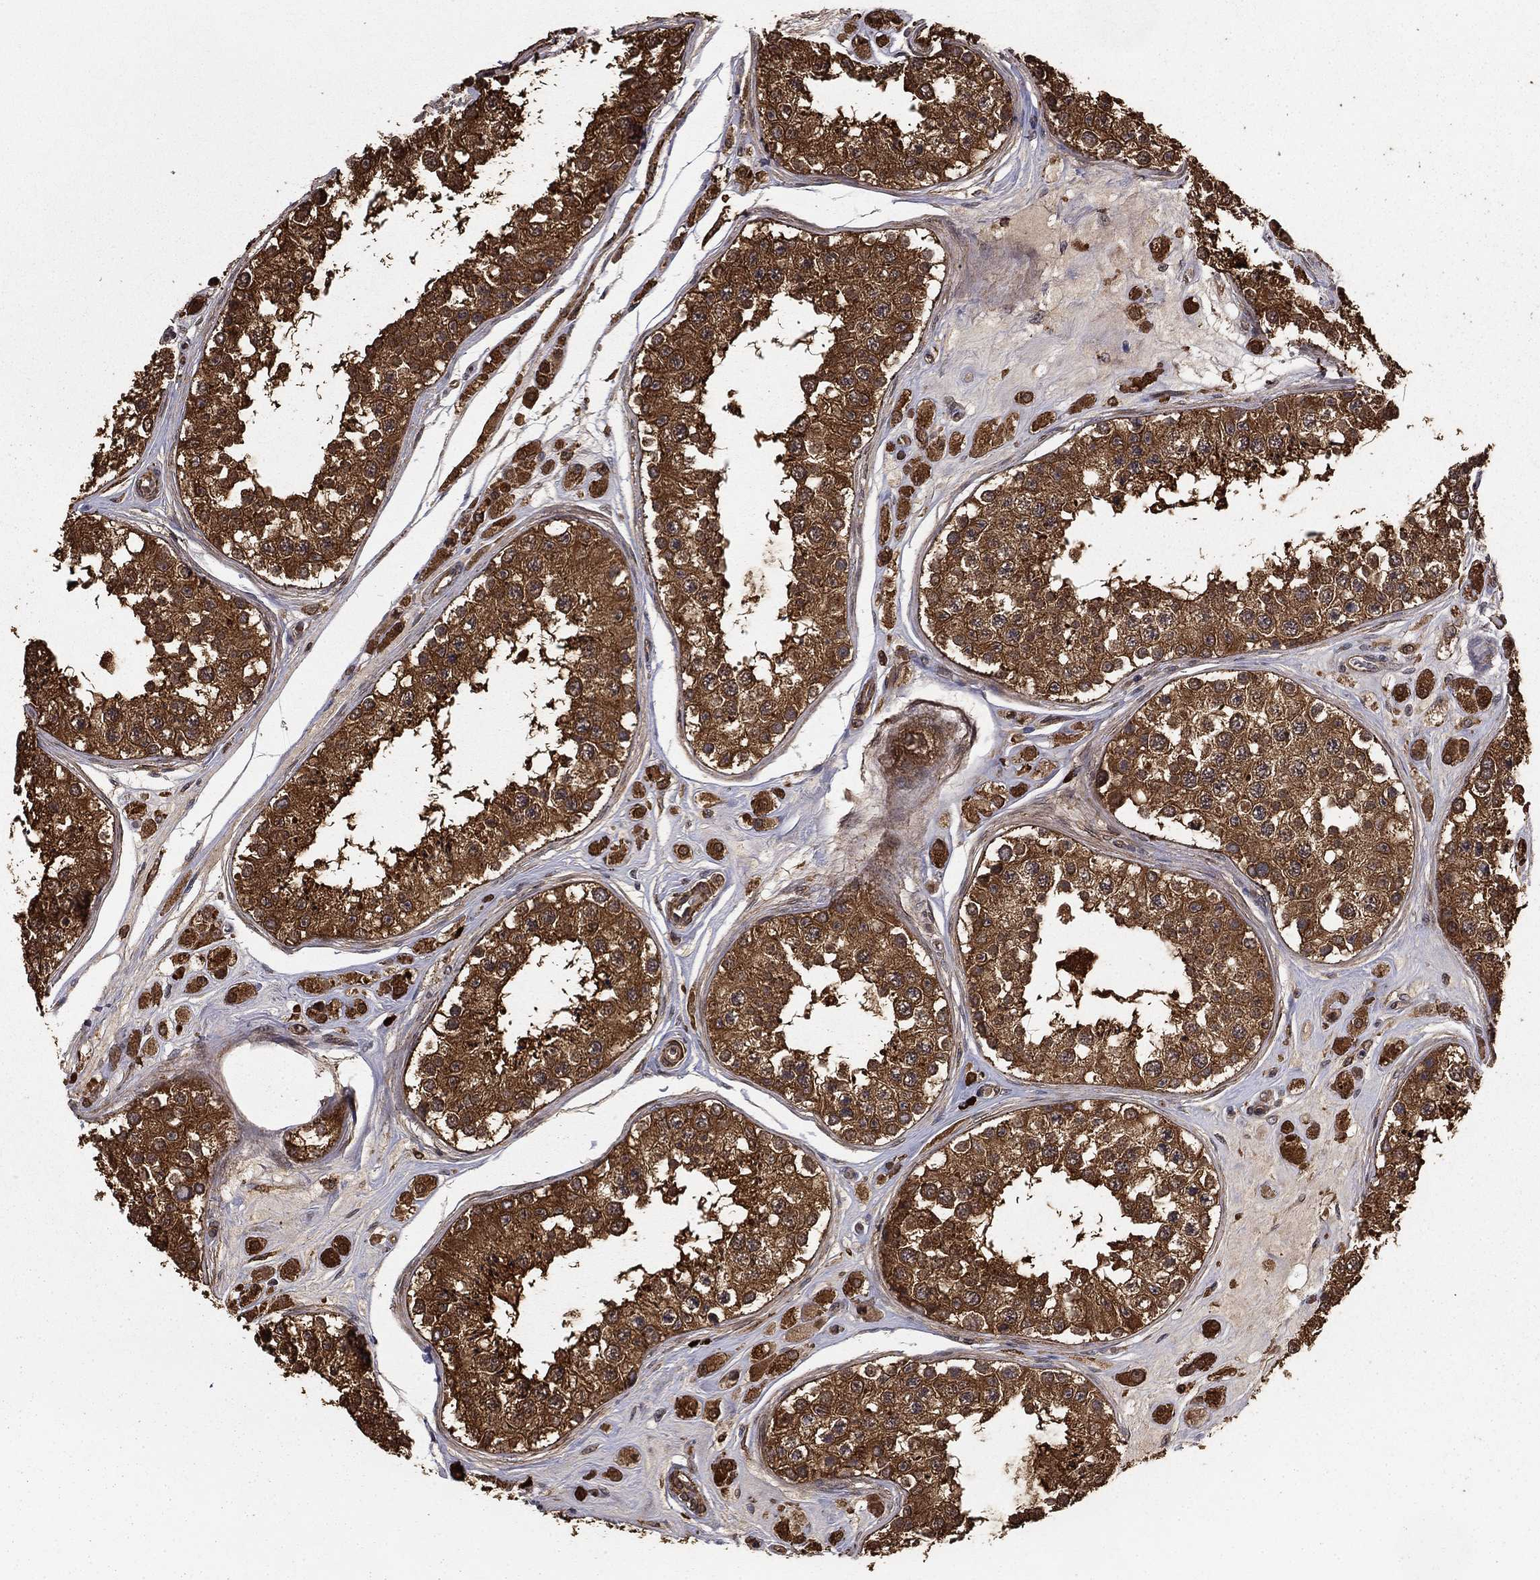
{"staining": {"intensity": "strong", "quantity": ">75%", "location": "cytoplasmic/membranous"}, "tissue": "testis", "cell_type": "Cells in seminiferous ducts", "image_type": "normal", "snomed": [{"axis": "morphology", "description": "Normal tissue, NOS"}, {"axis": "topography", "description": "Testis"}], "caption": "Protein analysis of benign testis reveals strong cytoplasmic/membranous positivity in about >75% of cells in seminiferous ducts. The protein is stained brown, and the nuclei are stained in blue (DAB IHC with brightfield microscopy, high magnification).", "gene": "HABP4", "patient": {"sex": "male", "age": 25}}